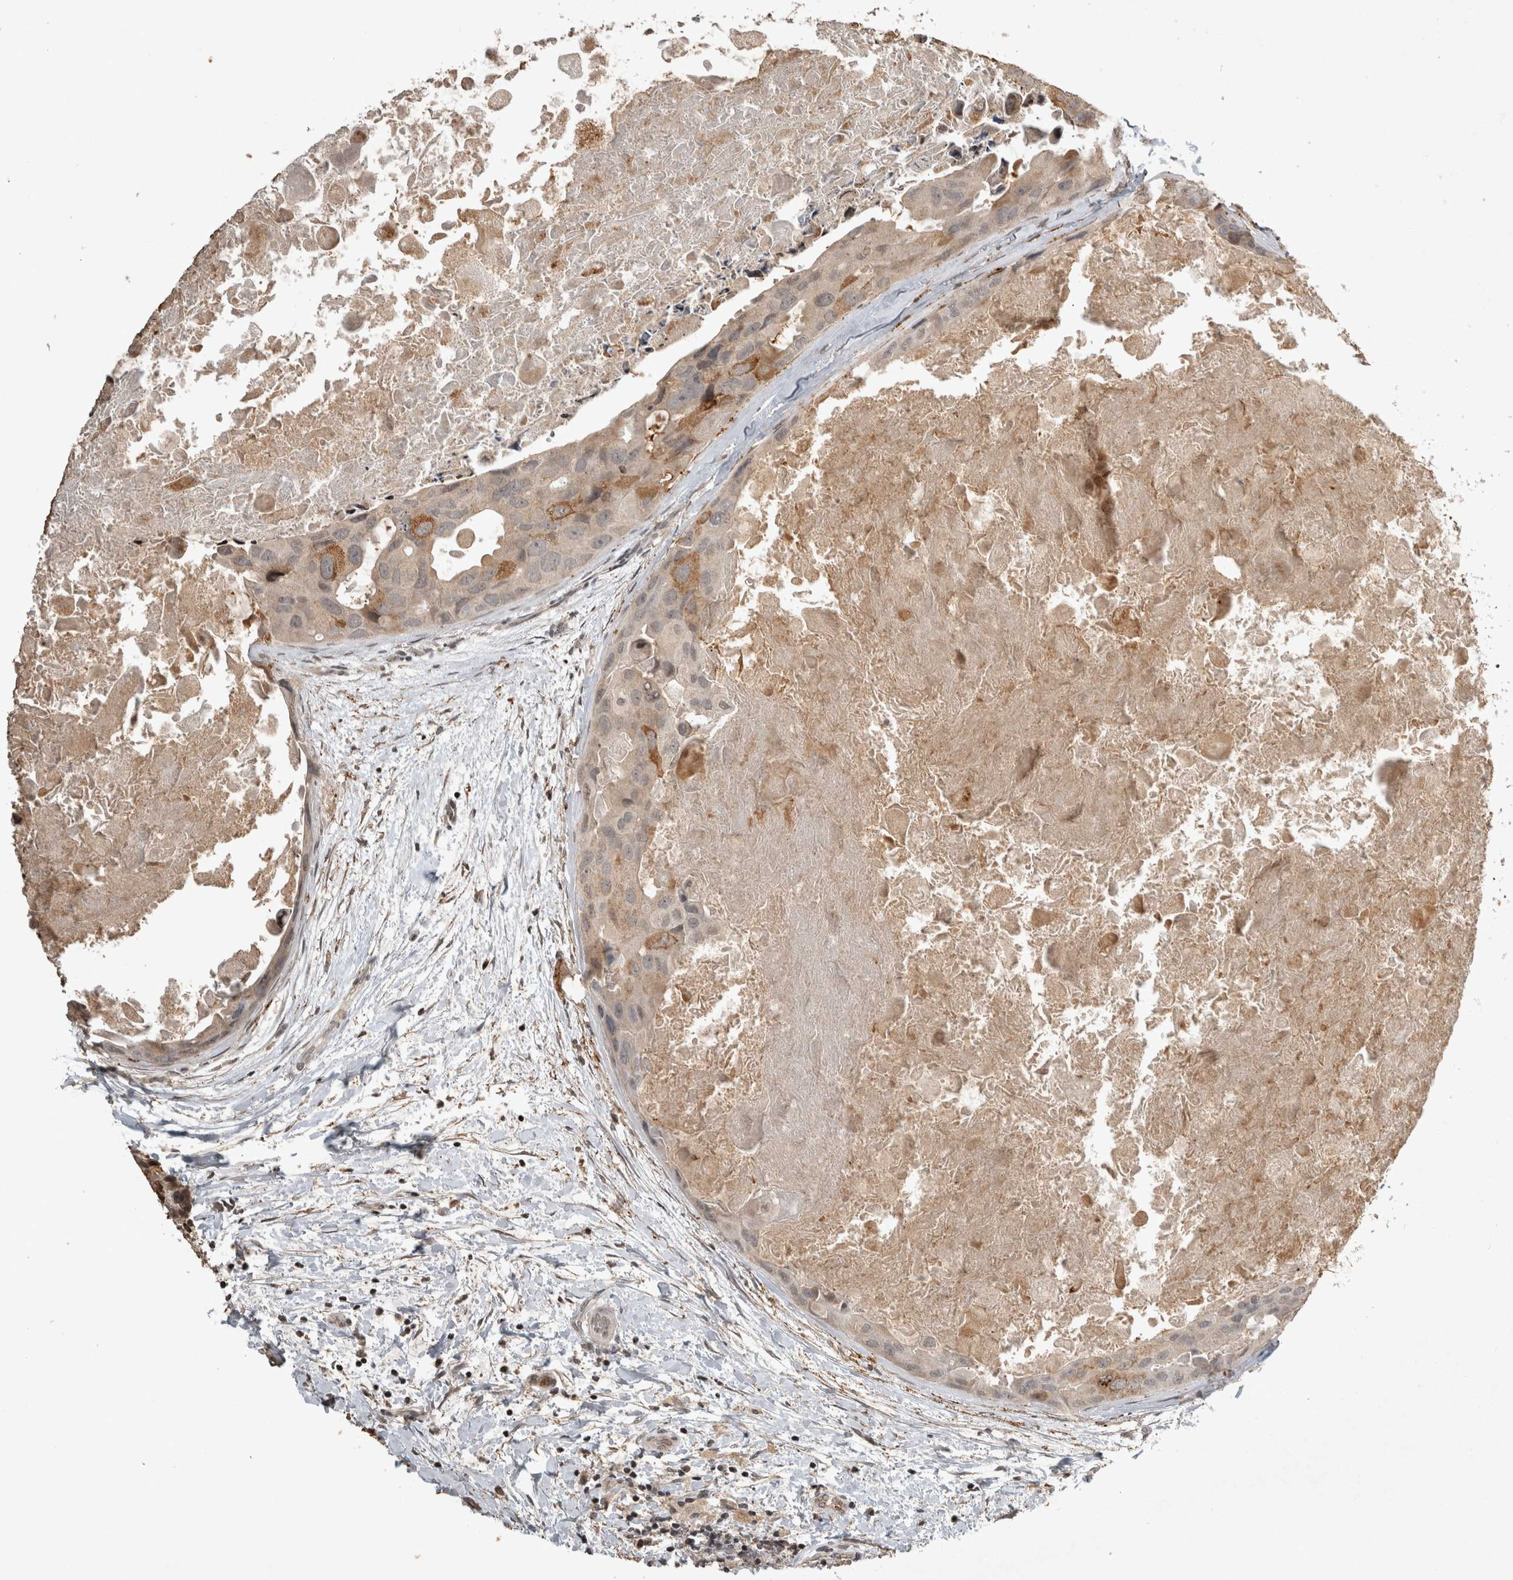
{"staining": {"intensity": "moderate", "quantity": "<25%", "location": "cytoplasmic/membranous"}, "tissue": "breast cancer", "cell_type": "Tumor cells", "image_type": "cancer", "snomed": [{"axis": "morphology", "description": "Duct carcinoma"}, {"axis": "topography", "description": "Breast"}], "caption": "IHC of human invasive ductal carcinoma (breast) shows low levels of moderate cytoplasmic/membranous expression in approximately <25% of tumor cells.", "gene": "HRK", "patient": {"sex": "female", "age": 62}}